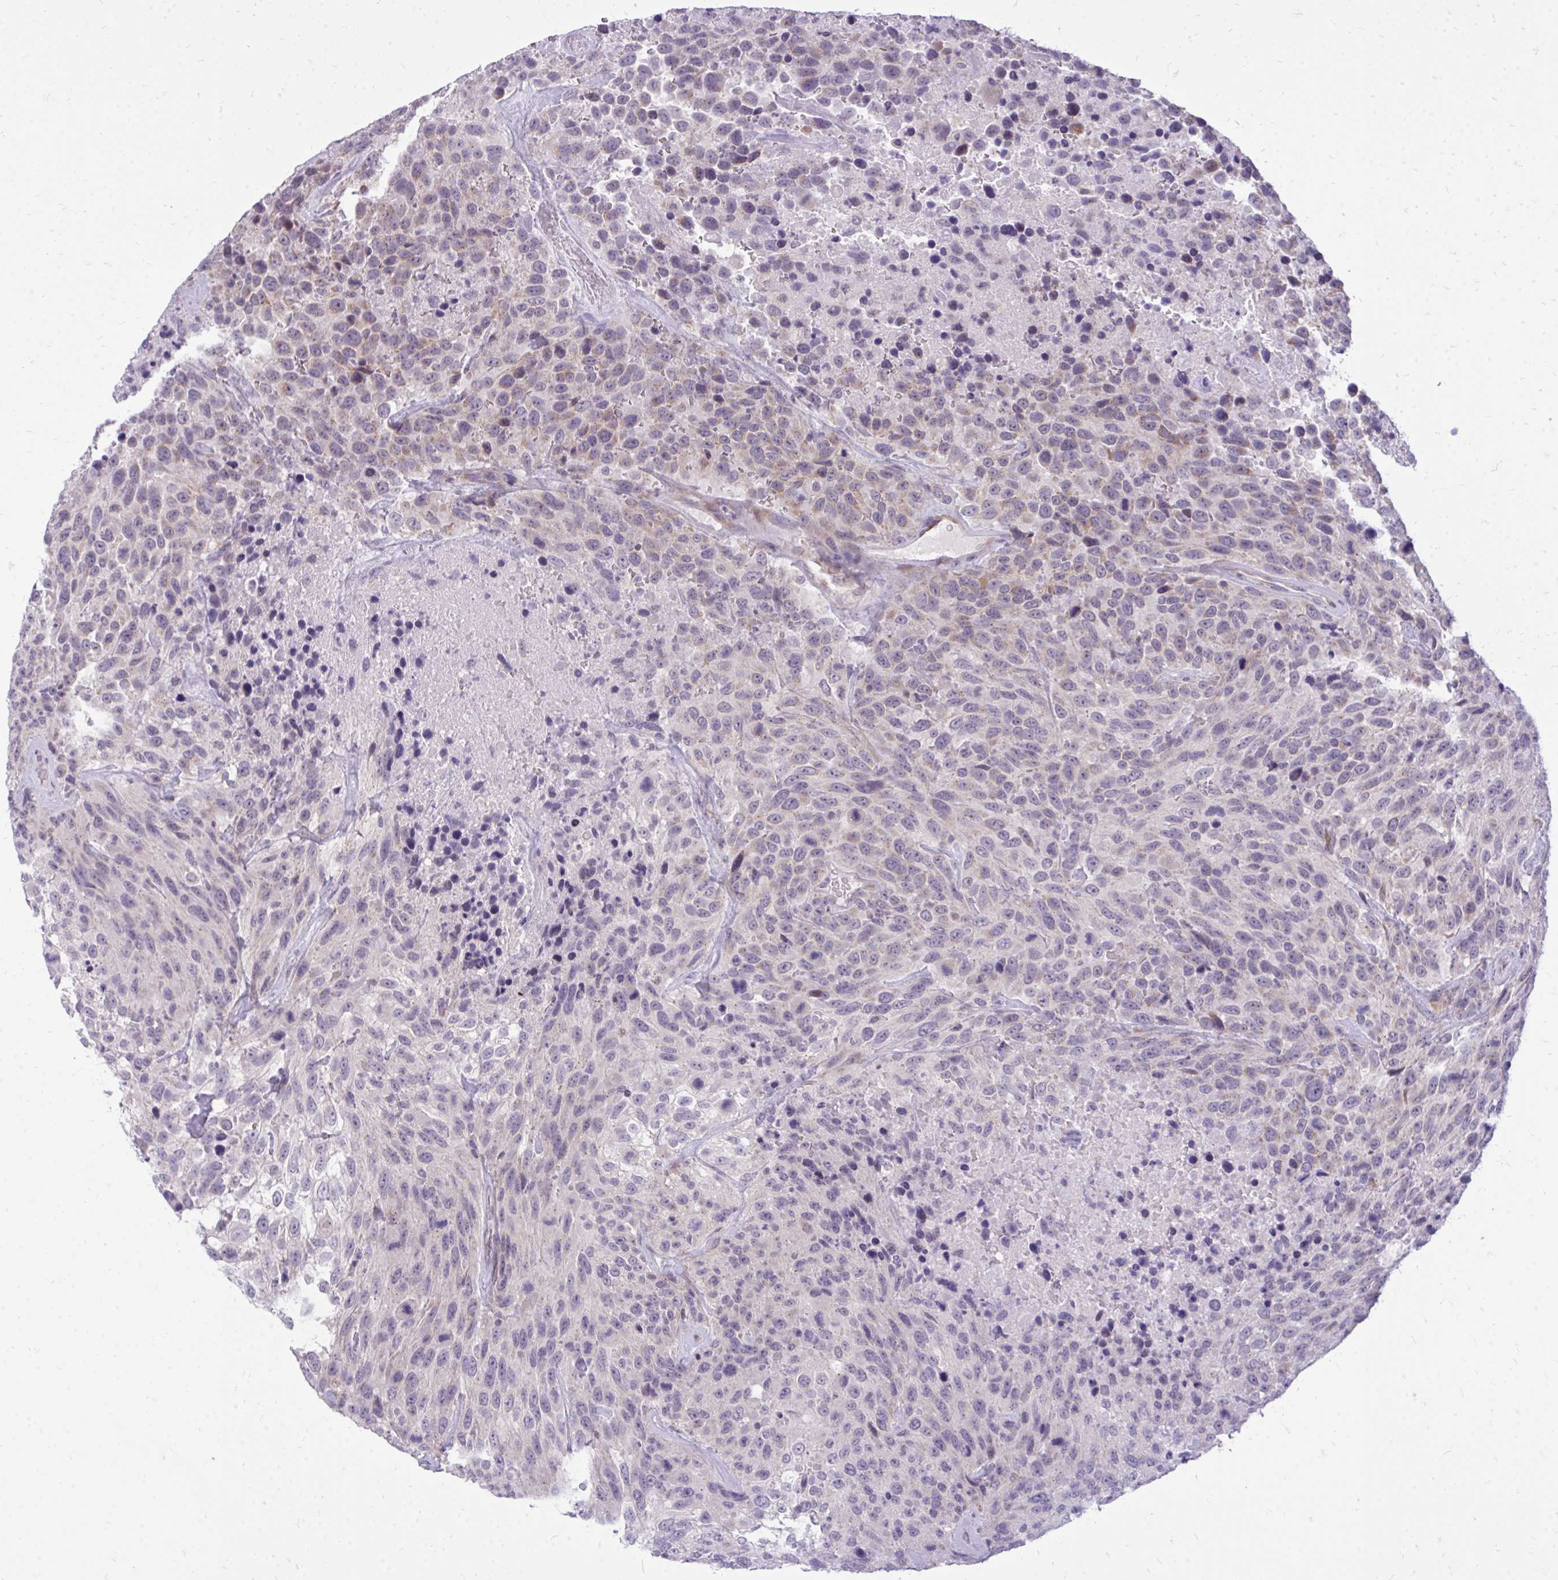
{"staining": {"intensity": "weak", "quantity": "<25%", "location": "cytoplasmic/membranous"}, "tissue": "urothelial cancer", "cell_type": "Tumor cells", "image_type": "cancer", "snomed": [{"axis": "morphology", "description": "Urothelial carcinoma, High grade"}, {"axis": "topography", "description": "Urinary bladder"}], "caption": "A histopathology image of high-grade urothelial carcinoma stained for a protein shows no brown staining in tumor cells.", "gene": "SPTBN2", "patient": {"sex": "female", "age": 70}}